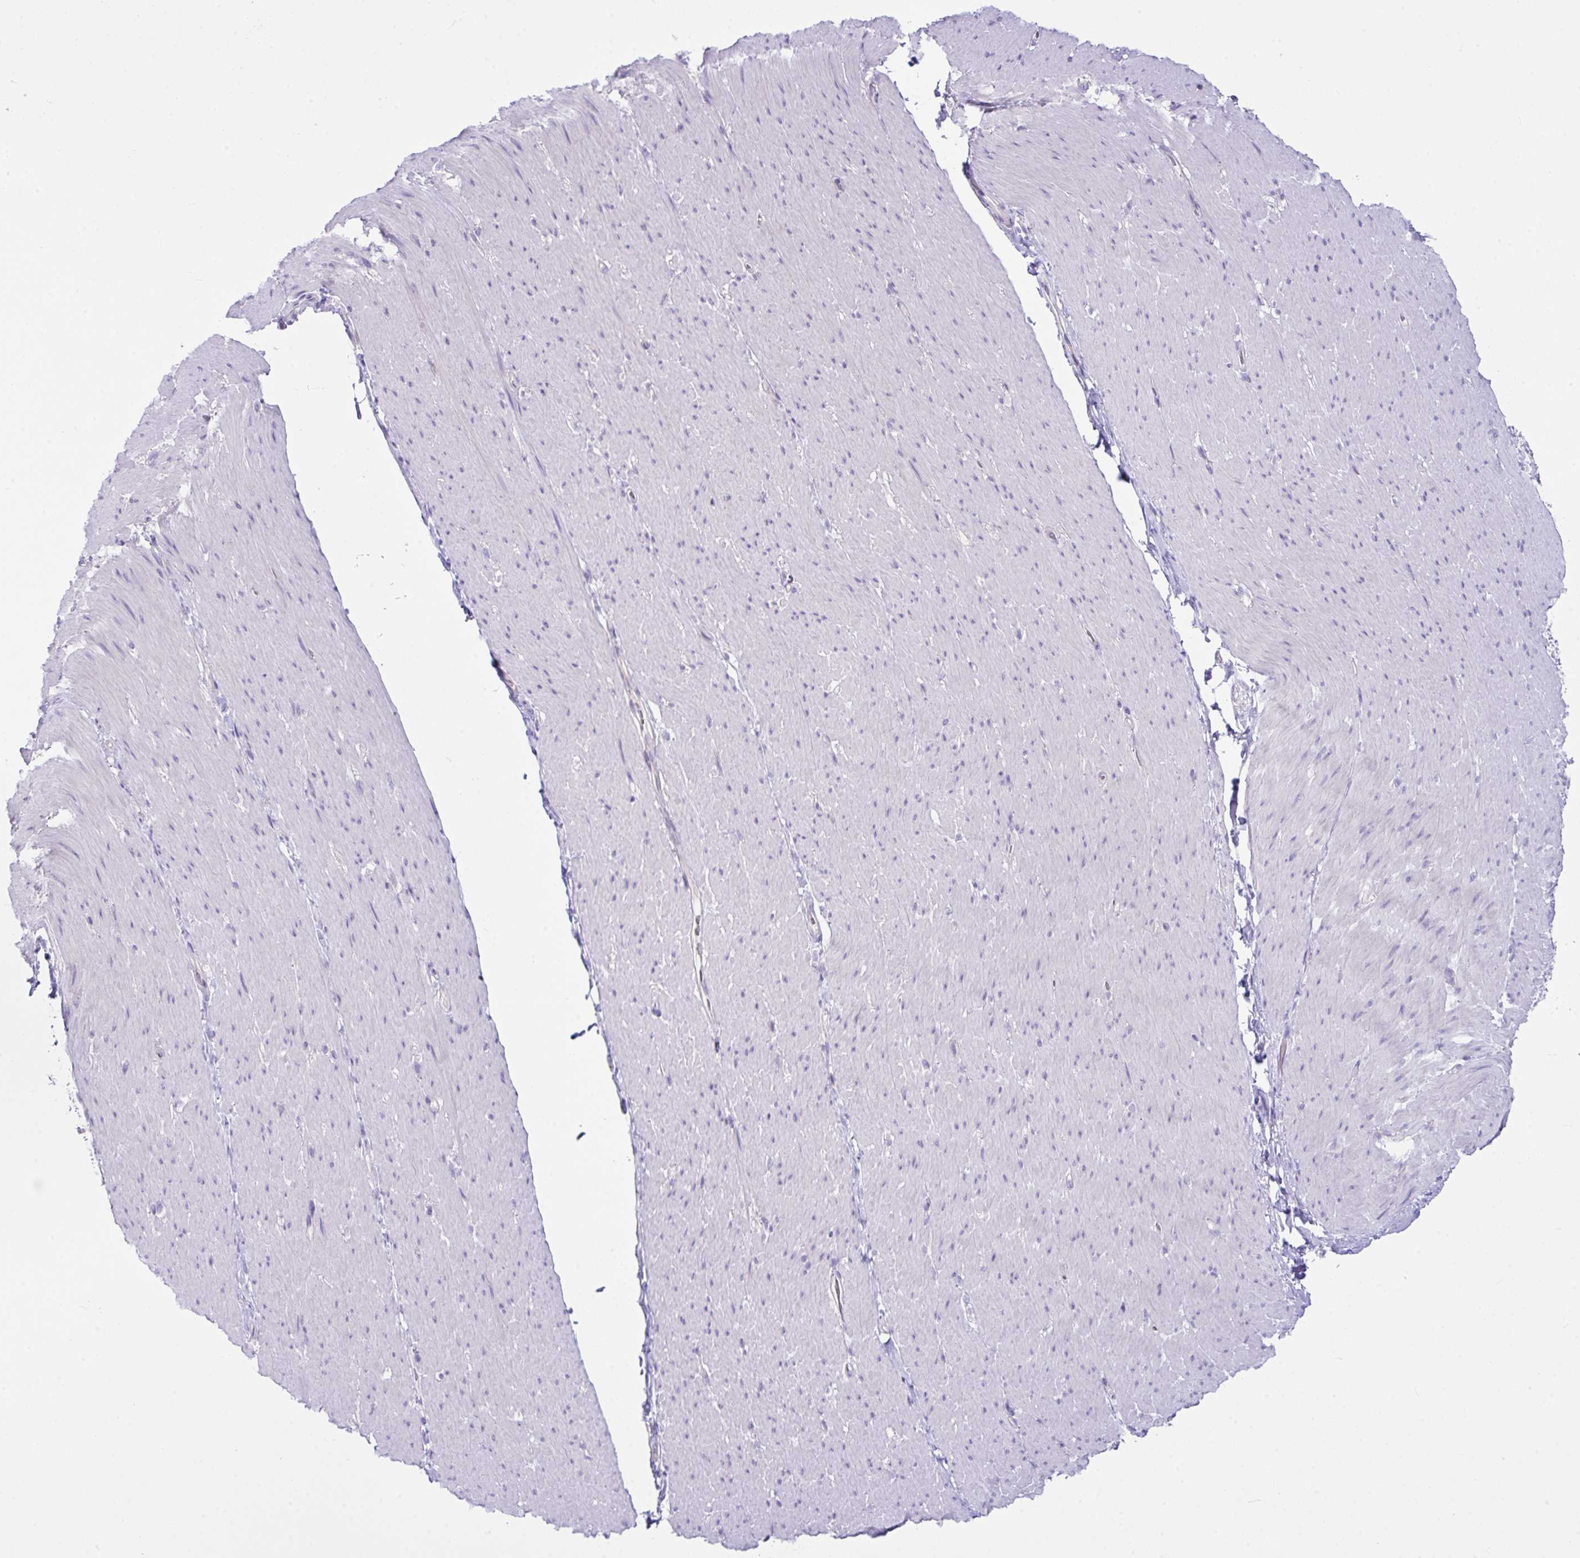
{"staining": {"intensity": "negative", "quantity": "none", "location": "none"}, "tissue": "smooth muscle", "cell_type": "Smooth muscle cells", "image_type": "normal", "snomed": [{"axis": "morphology", "description": "Normal tissue, NOS"}, {"axis": "topography", "description": "Smooth muscle"}, {"axis": "topography", "description": "Rectum"}], "caption": "High magnification brightfield microscopy of unremarkable smooth muscle stained with DAB (brown) and counterstained with hematoxylin (blue): smooth muscle cells show no significant positivity.", "gene": "D2HGDH", "patient": {"sex": "male", "age": 53}}